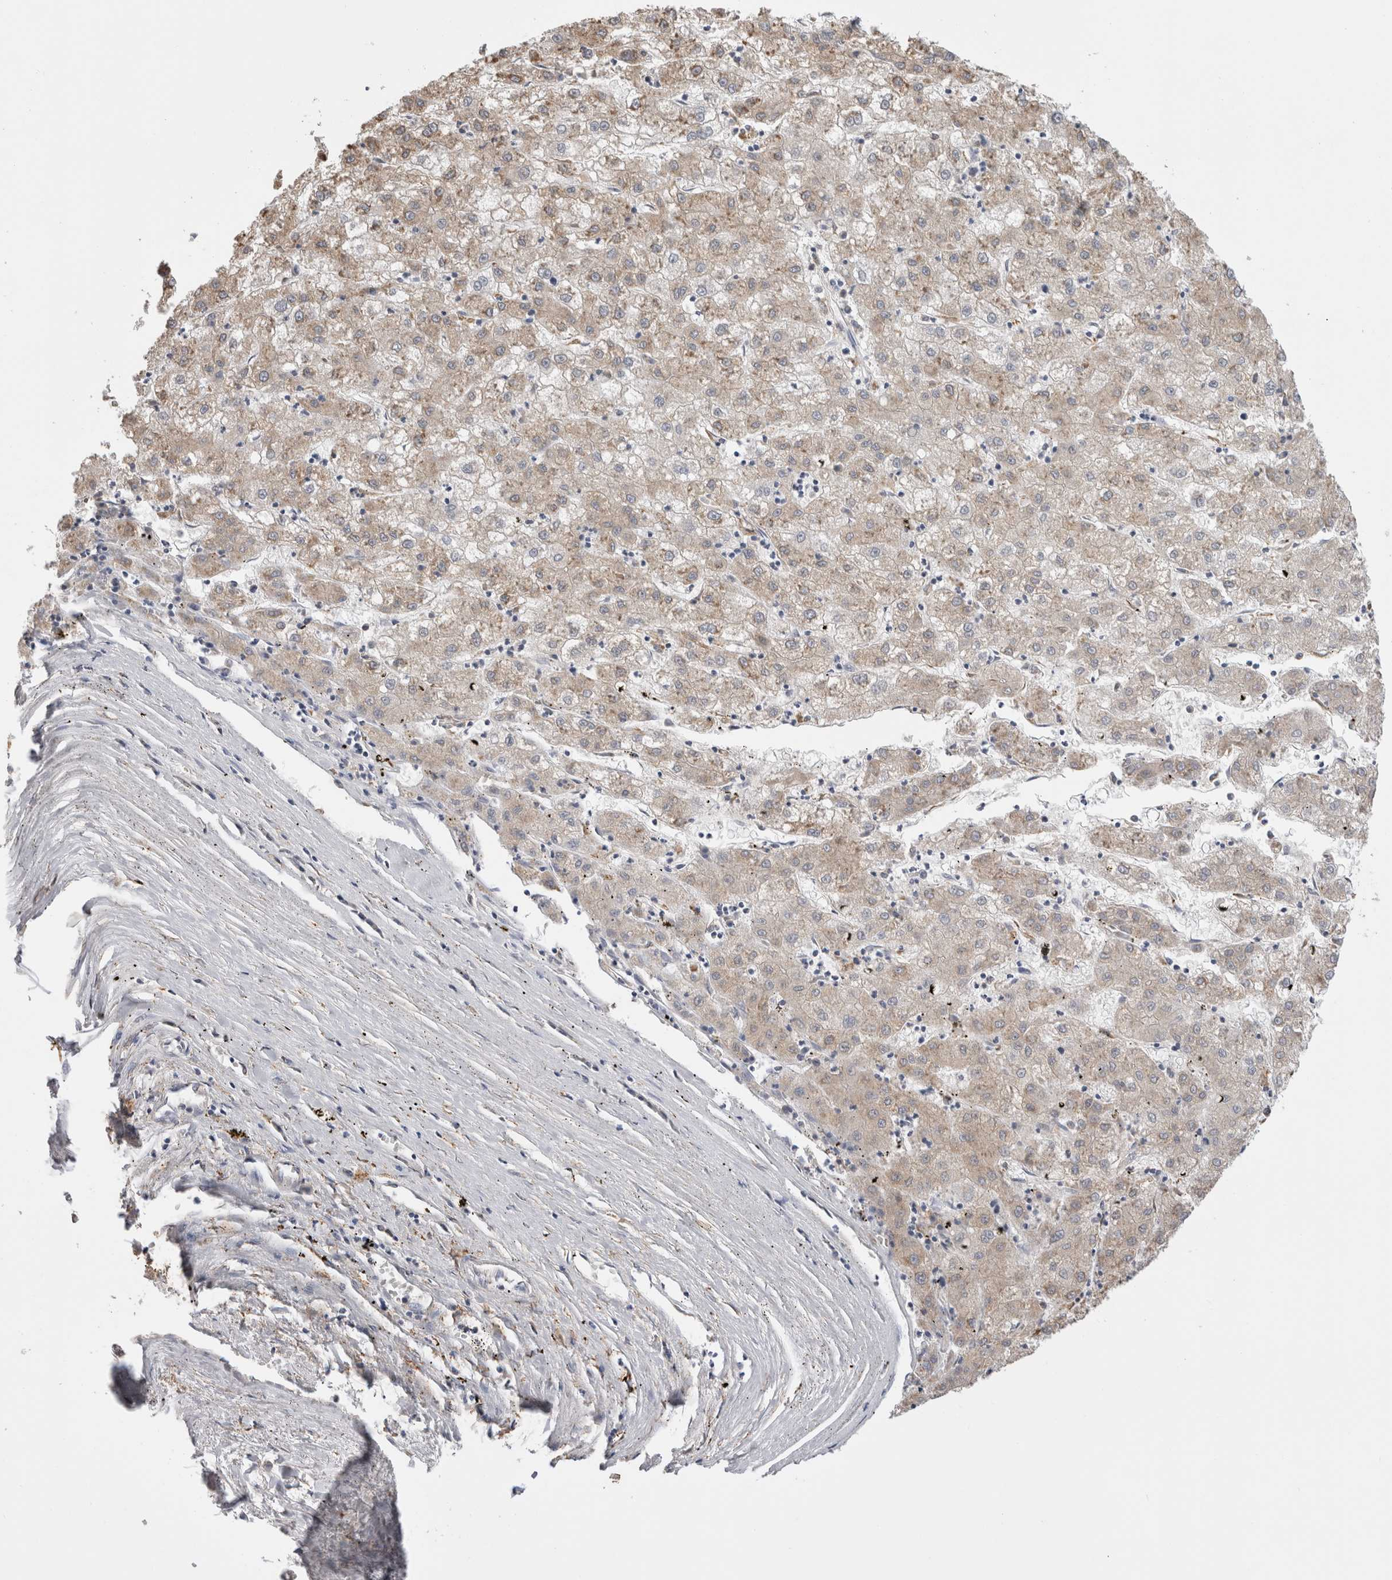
{"staining": {"intensity": "weak", "quantity": ">75%", "location": "cytoplasmic/membranous"}, "tissue": "liver cancer", "cell_type": "Tumor cells", "image_type": "cancer", "snomed": [{"axis": "morphology", "description": "Carcinoma, Hepatocellular, NOS"}, {"axis": "topography", "description": "Liver"}], "caption": "Immunohistochemistry (IHC) (DAB) staining of human liver hepatocellular carcinoma reveals weak cytoplasmic/membranous protein expression in about >75% of tumor cells. (DAB (3,3'-diaminobenzidine) IHC, brown staining for protein, blue staining for nuclei).", "gene": "LRPAP1", "patient": {"sex": "male", "age": 72}}